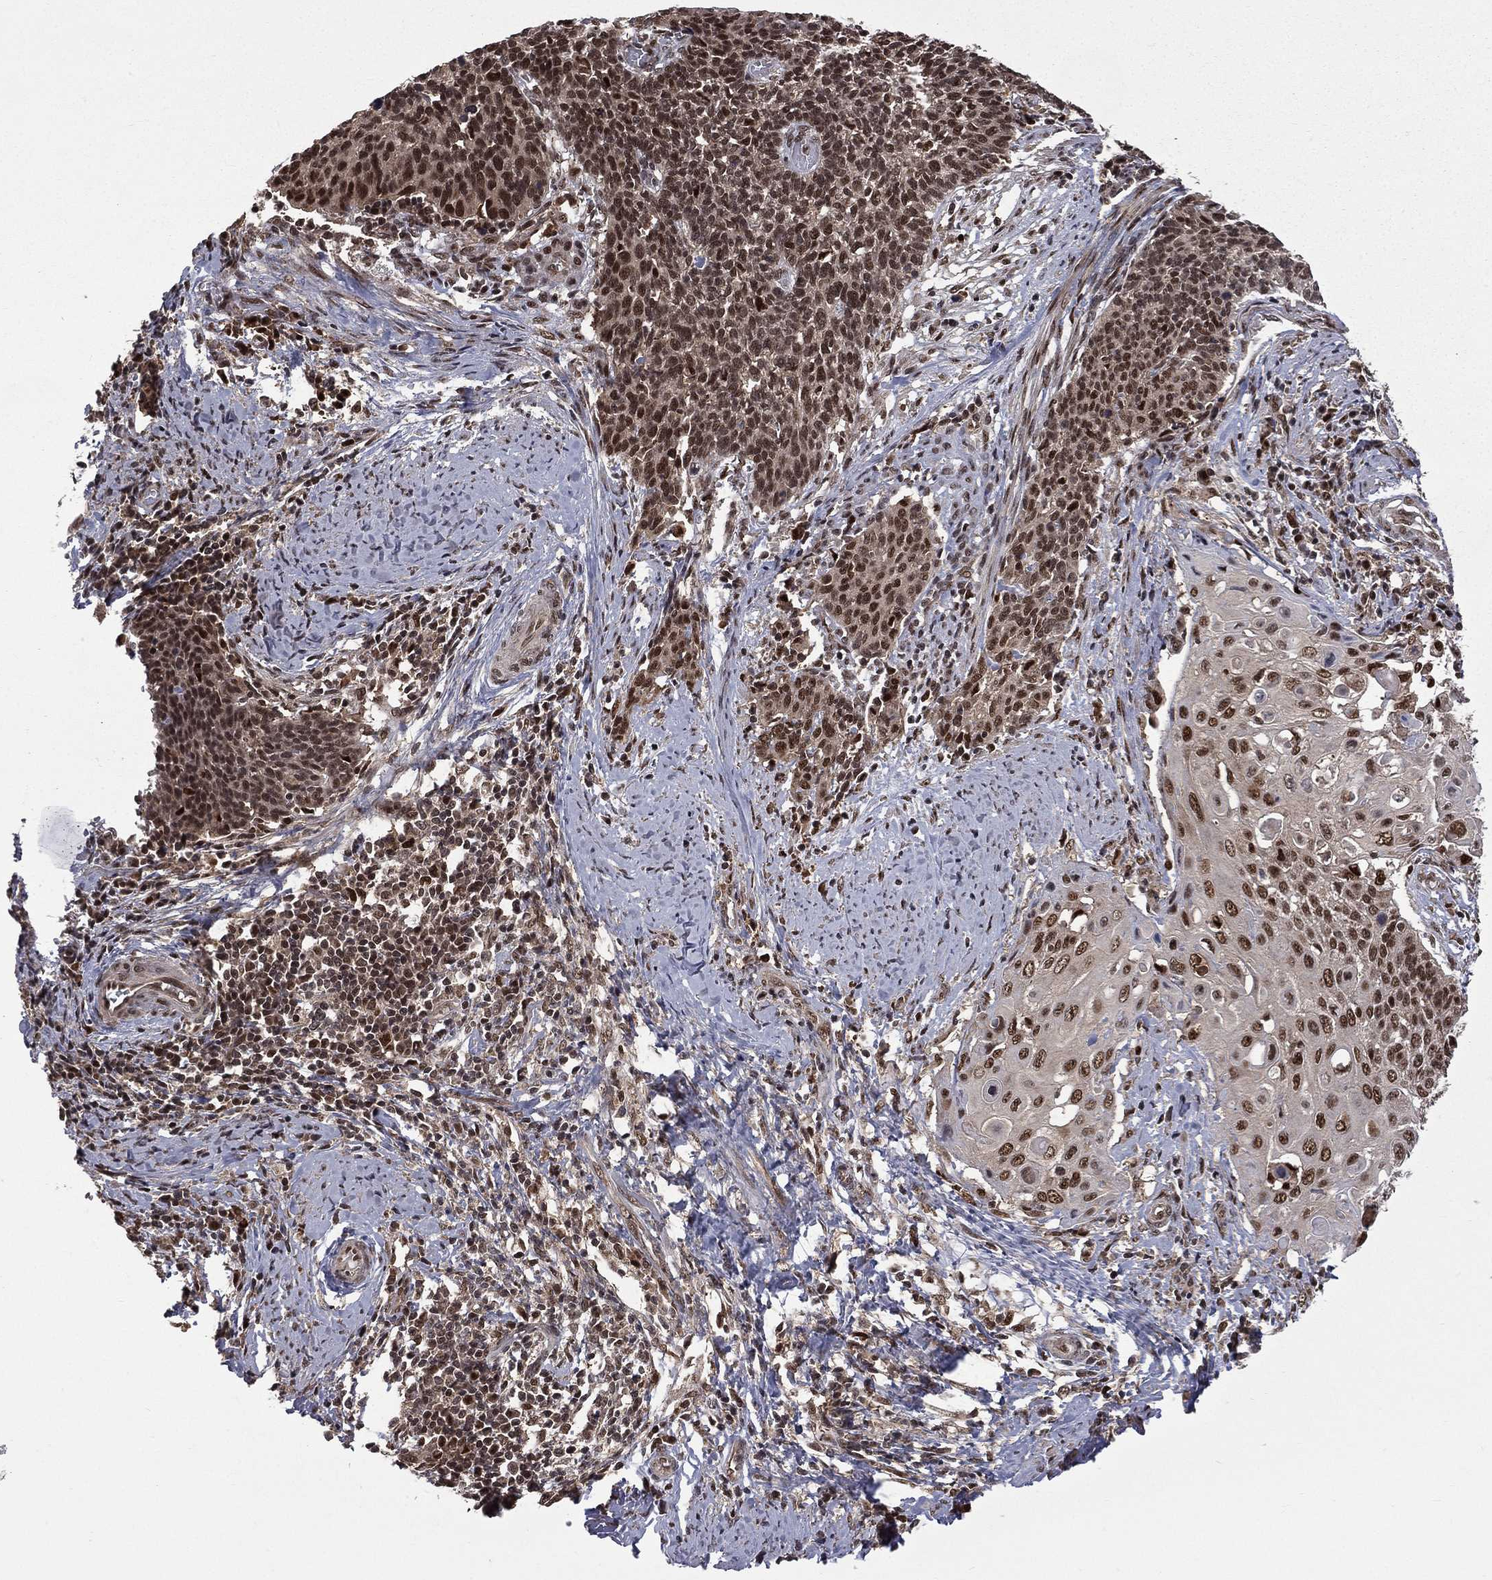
{"staining": {"intensity": "strong", "quantity": "25%-75%", "location": "nuclear"}, "tissue": "cervical cancer", "cell_type": "Tumor cells", "image_type": "cancer", "snomed": [{"axis": "morphology", "description": "Squamous cell carcinoma, NOS"}, {"axis": "topography", "description": "Cervix"}], "caption": "Human cervical cancer stained with a brown dye displays strong nuclear positive positivity in about 25%-75% of tumor cells.", "gene": "JMJD6", "patient": {"sex": "female", "age": 39}}